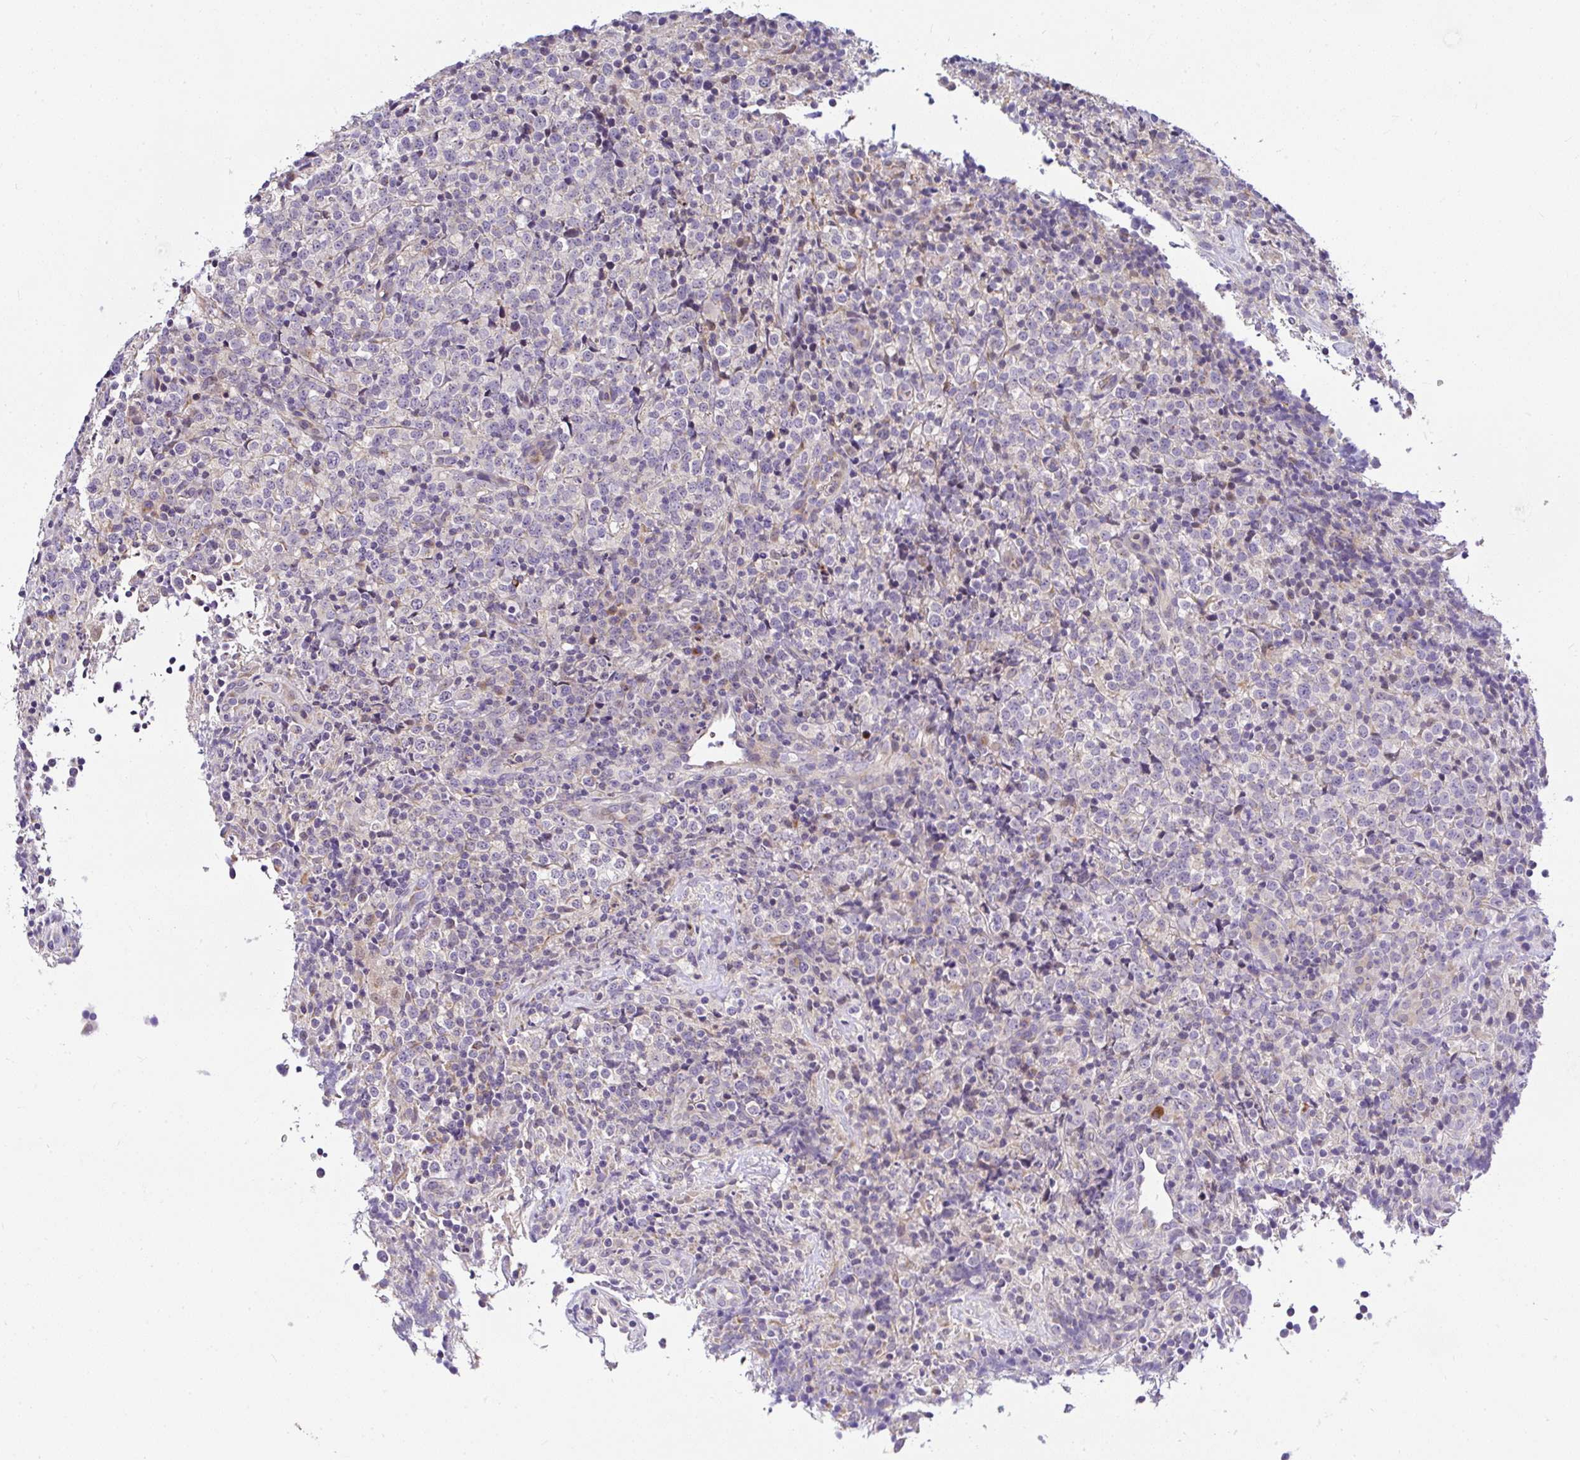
{"staining": {"intensity": "negative", "quantity": "none", "location": "none"}, "tissue": "lymphoma", "cell_type": "Tumor cells", "image_type": "cancer", "snomed": [{"axis": "morphology", "description": "Malignant lymphoma, non-Hodgkin's type, High grade"}, {"axis": "topography", "description": "Lymph node"}], "caption": "The photomicrograph exhibits no significant positivity in tumor cells of high-grade malignant lymphoma, non-Hodgkin's type. (Stains: DAB IHC with hematoxylin counter stain, Microscopy: brightfield microscopy at high magnification).", "gene": "DEPDC5", "patient": {"sex": "male", "age": 54}}